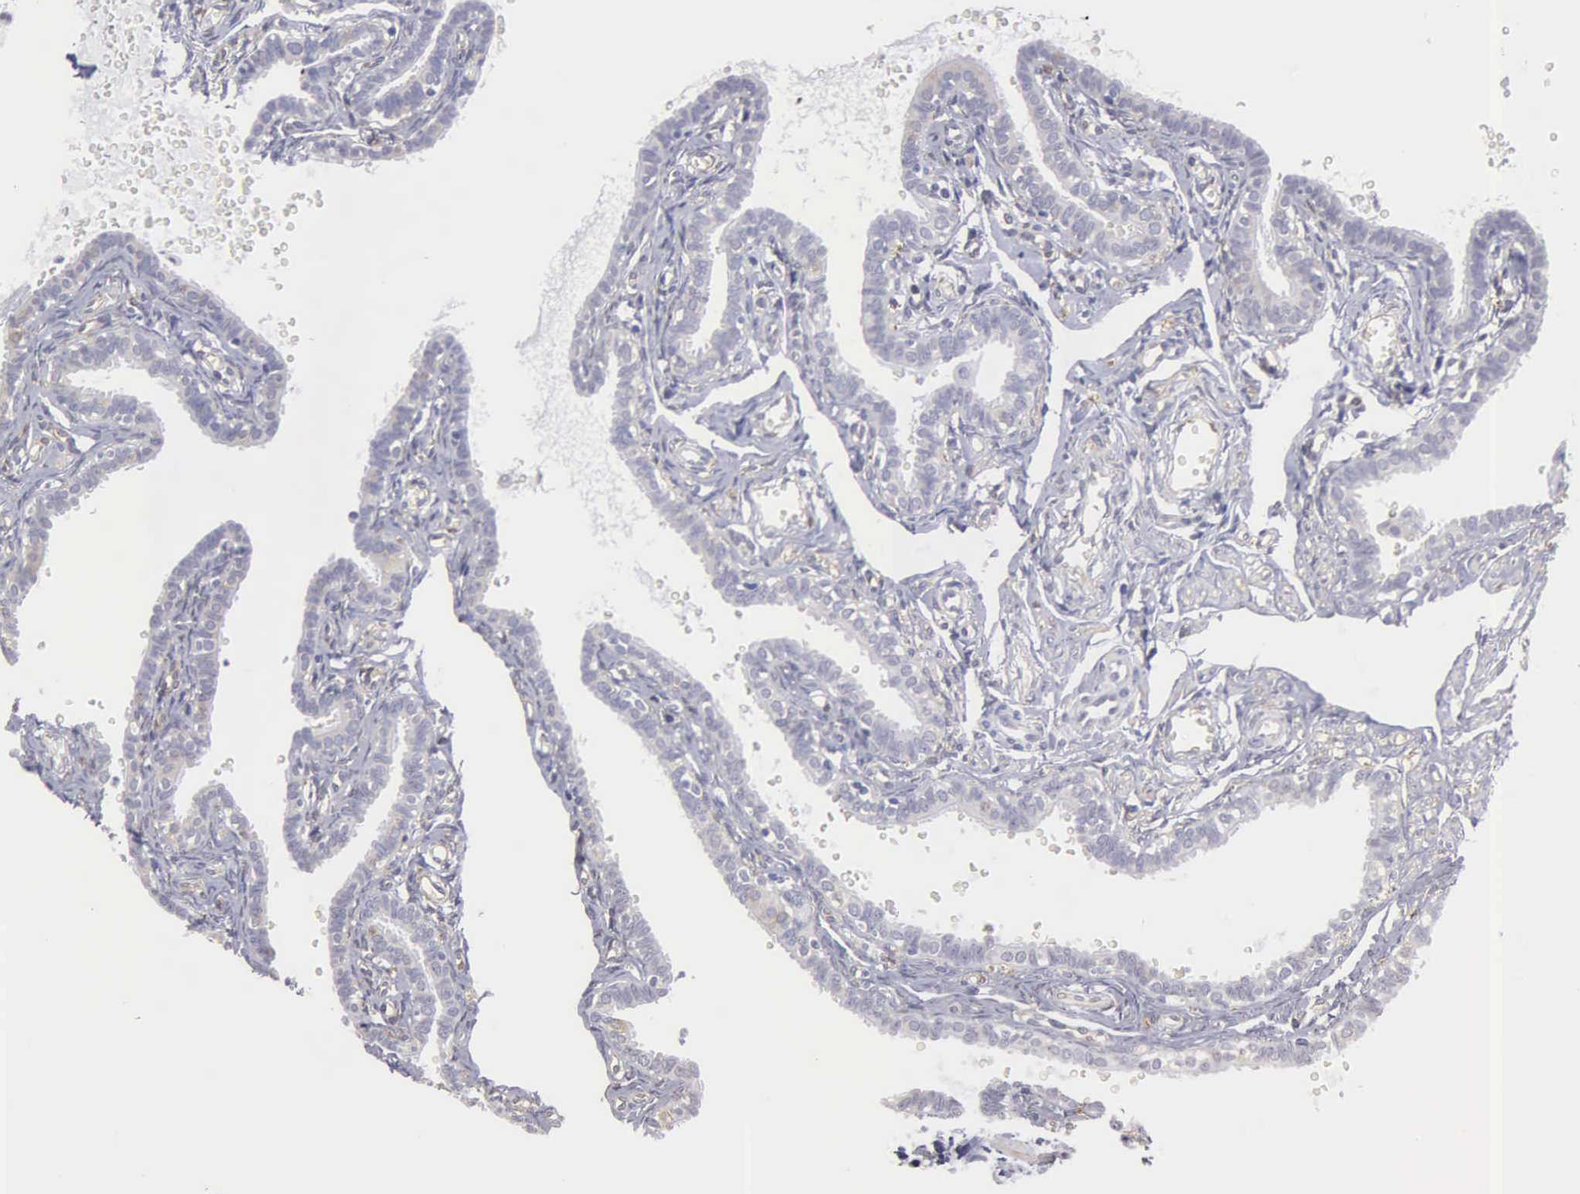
{"staining": {"intensity": "negative", "quantity": "none", "location": "none"}, "tissue": "fallopian tube", "cell_type": "Glandular cells", "image_type": "normal", "snomed": [{"axis": "morphology", "description": "Normal tissue, NOS"}, {"axis": "topography", "description": "Fallopian tube"}], "caption": "This is an immunohistochemistry (IHC) histopathology image of normal human fallopian tube. There is no positivity in glandular cells.", "gene": "LIN52", "patient": {"sex": "female", "age": 35}}